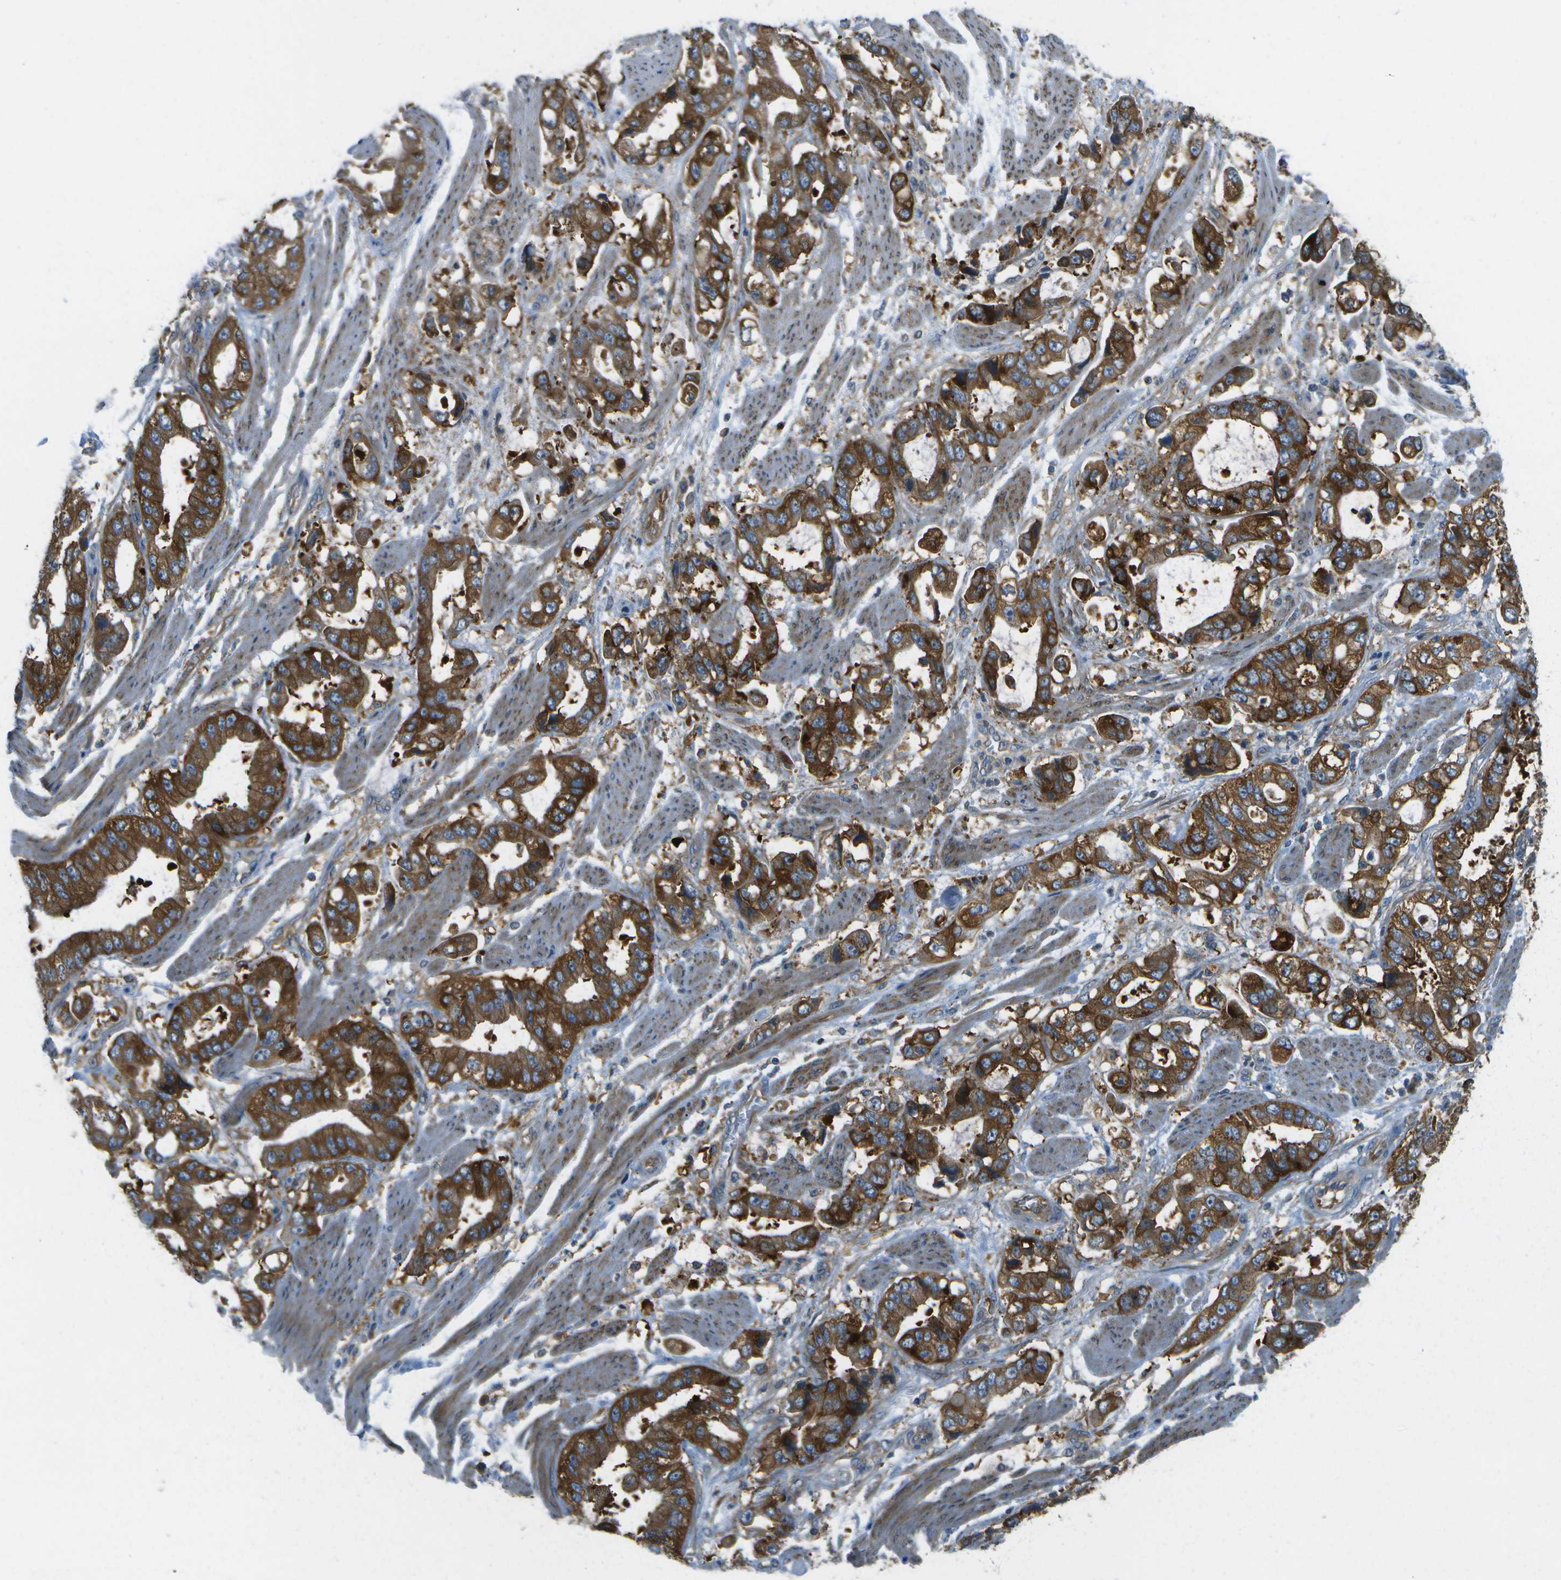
{"staining": {"intensity": "strong", "quantity": ">75%", "location": "cytoplasmic/membranous"}, "tissue": "stomach cancer", "cell_type": "Tumor cells", "image_type": "cancer", "snomed": [{"axis": "morphology", "description": "Normal tissue, NOS"}, {"axis": "morphology", "description": "Adenocarcinoma, NOS"}, {"axis": "topography", "description": "Stomach"}], "caption": "DAB (3,3'-diaminobenzidine) immunohistochemical staining of human stomach cancer shows strong cytoplasmic/membranous protein positivity in approximately >75% of tumor cells. (brown staining indicates protein expression, while blue staining denotes nuclei).", "gene": "WNK2", "patient": {"sex": "male", "age": 62}}